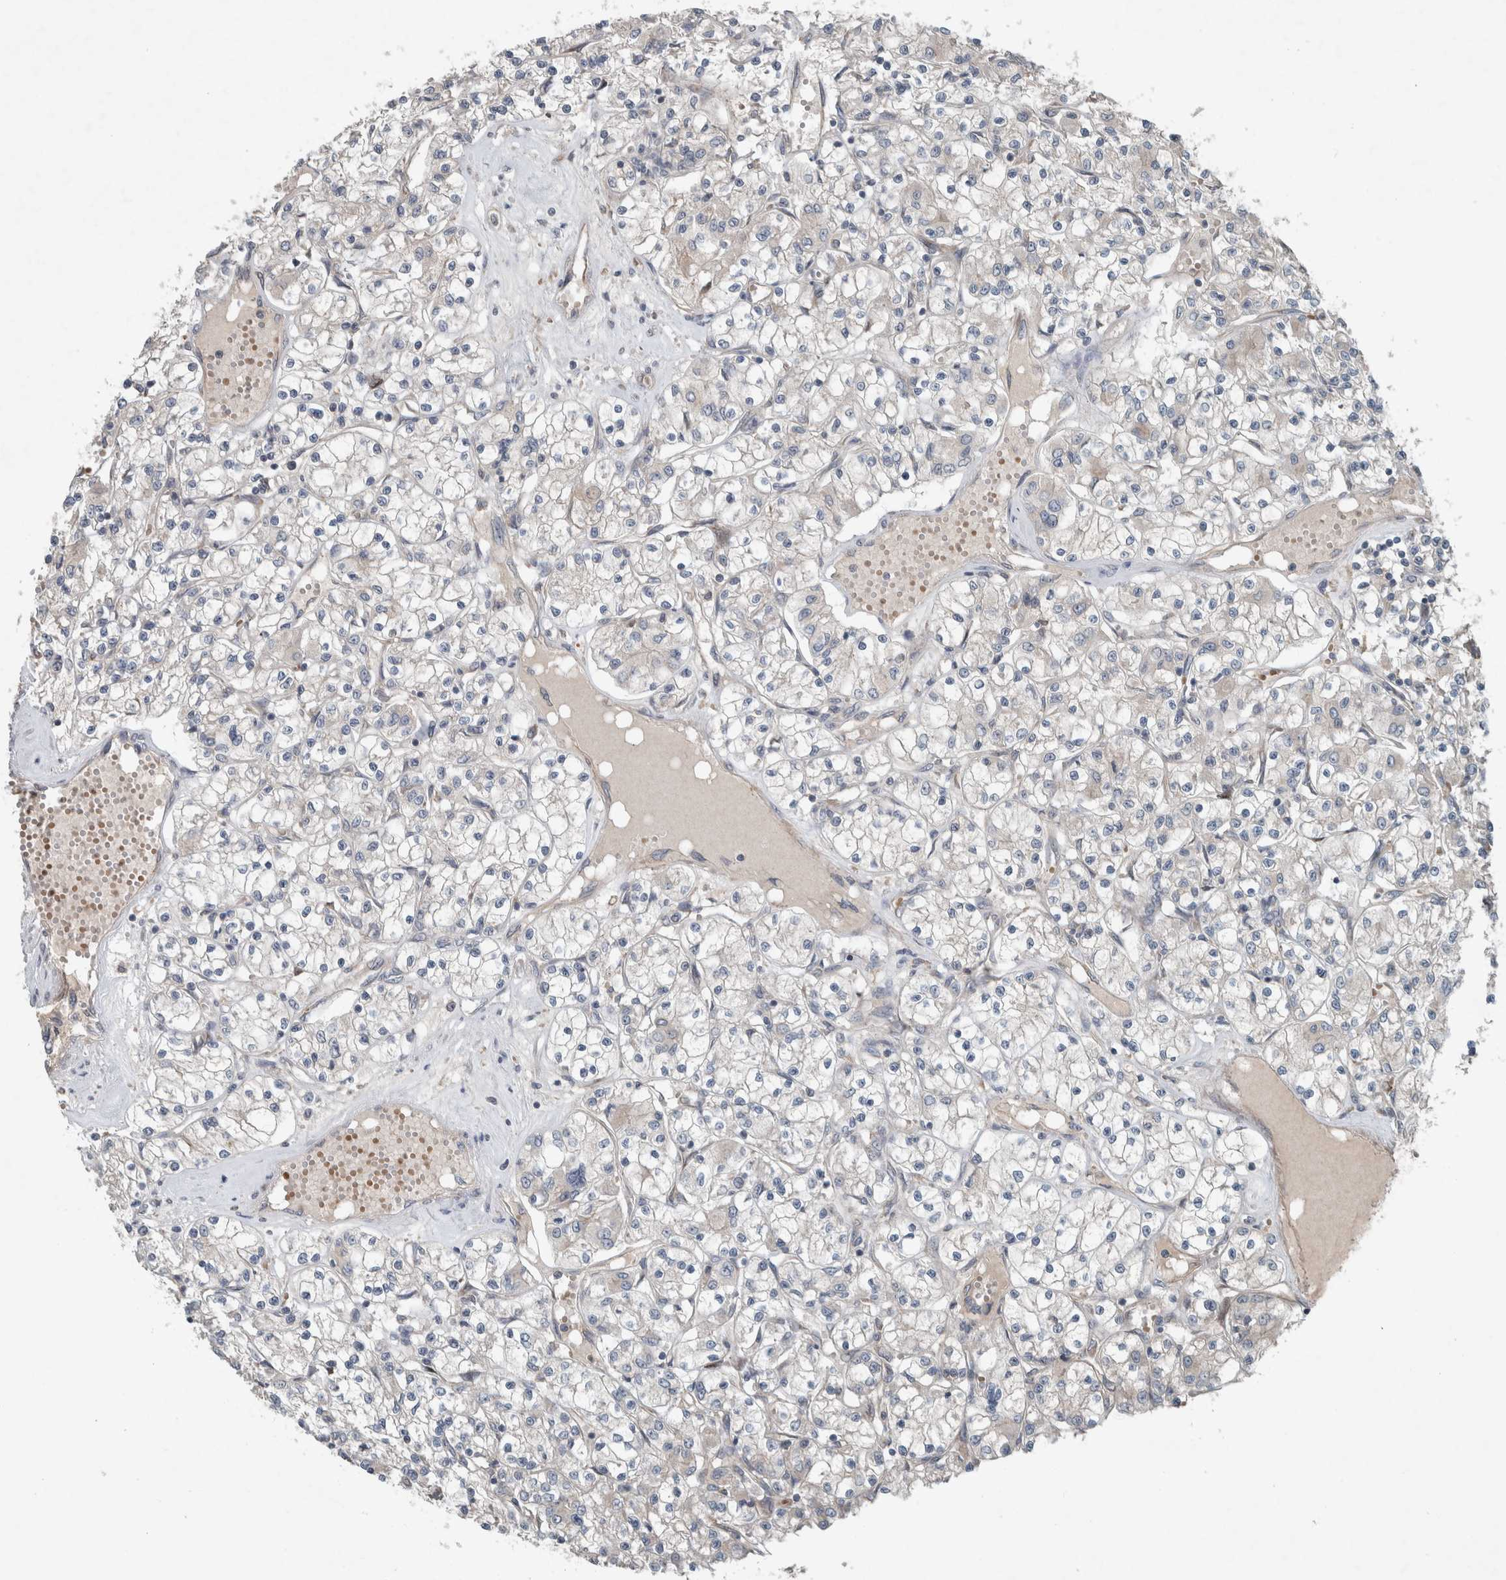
{"staining": {"intensity": "negative", "quantity": "none", "location": "none"}, "tissue": "renal cancer", "cell_type": "Tumor cells", "image_type": "cancer", "snomed": [{"axis": "morphology", "description": "Adenocarcinoma, NOS"}, {"axis": "topography", "description": "Kidney"}], "caption": "This micrograph is of adenocarcinoma (renal) stained with immunohistochemistry (IHC) to label a protein in brown with the nuclei are counter-stained blue. There is no staining in tumor cells.", "gene": "JADE2", "patient": {"sex": "female", "age": 59}}